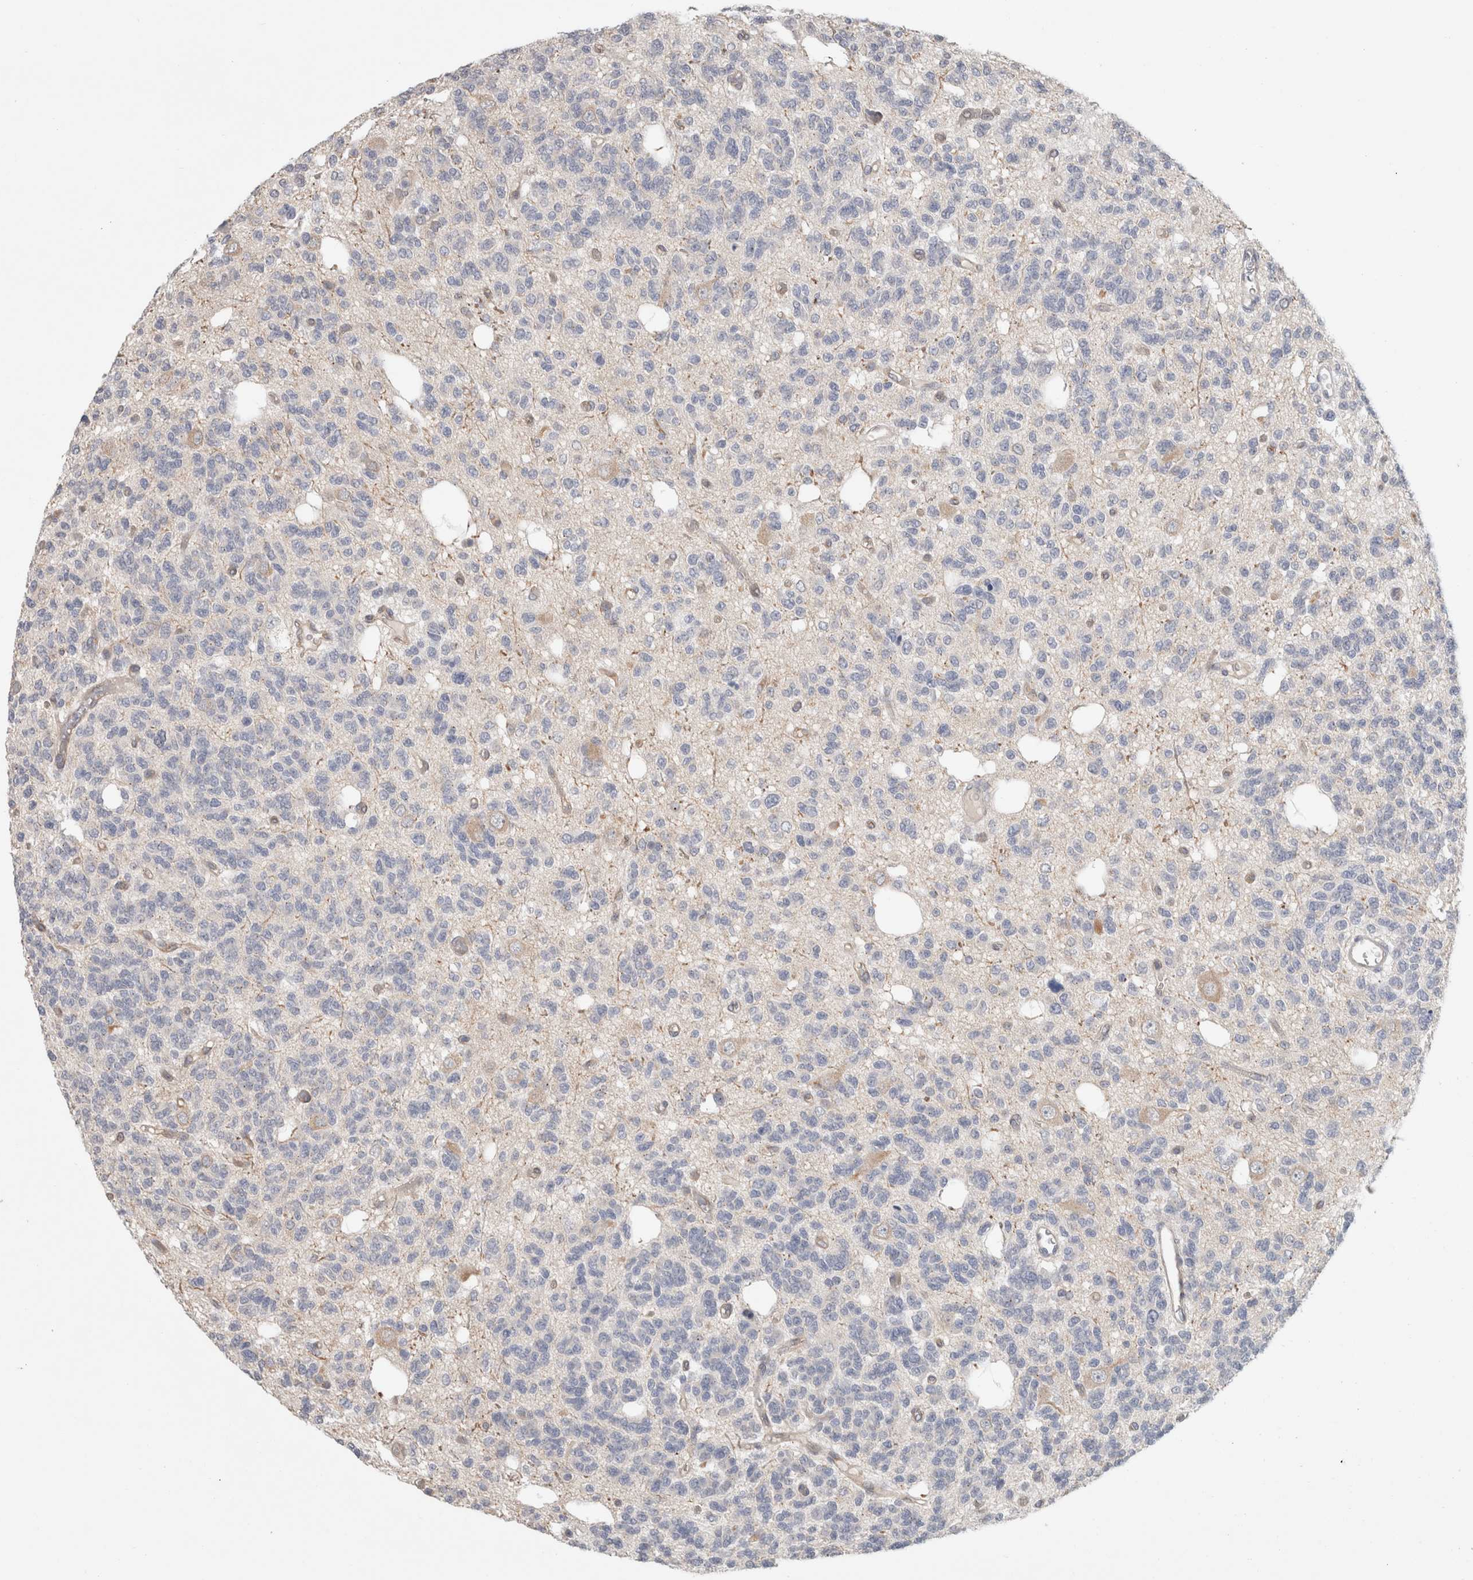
{"staining": {"intensity": "negative", "quantity": "none", "location": "none"}, "tissue": "glioma", "cell_type": "Tumor cells", "image_type": "cancer", "snomed": [{"axis": "morphology", "description": "Glioma, malignant, Low grade"}, {"axis": "topography", "description": "Brain"}], "caption": "Glioma stained for a protein using immunohistochemistry (IHC) demonstrates no positivity tumor cells.", "gene": "RASAL2", "patient": {"sex": "male", "age": 38}}